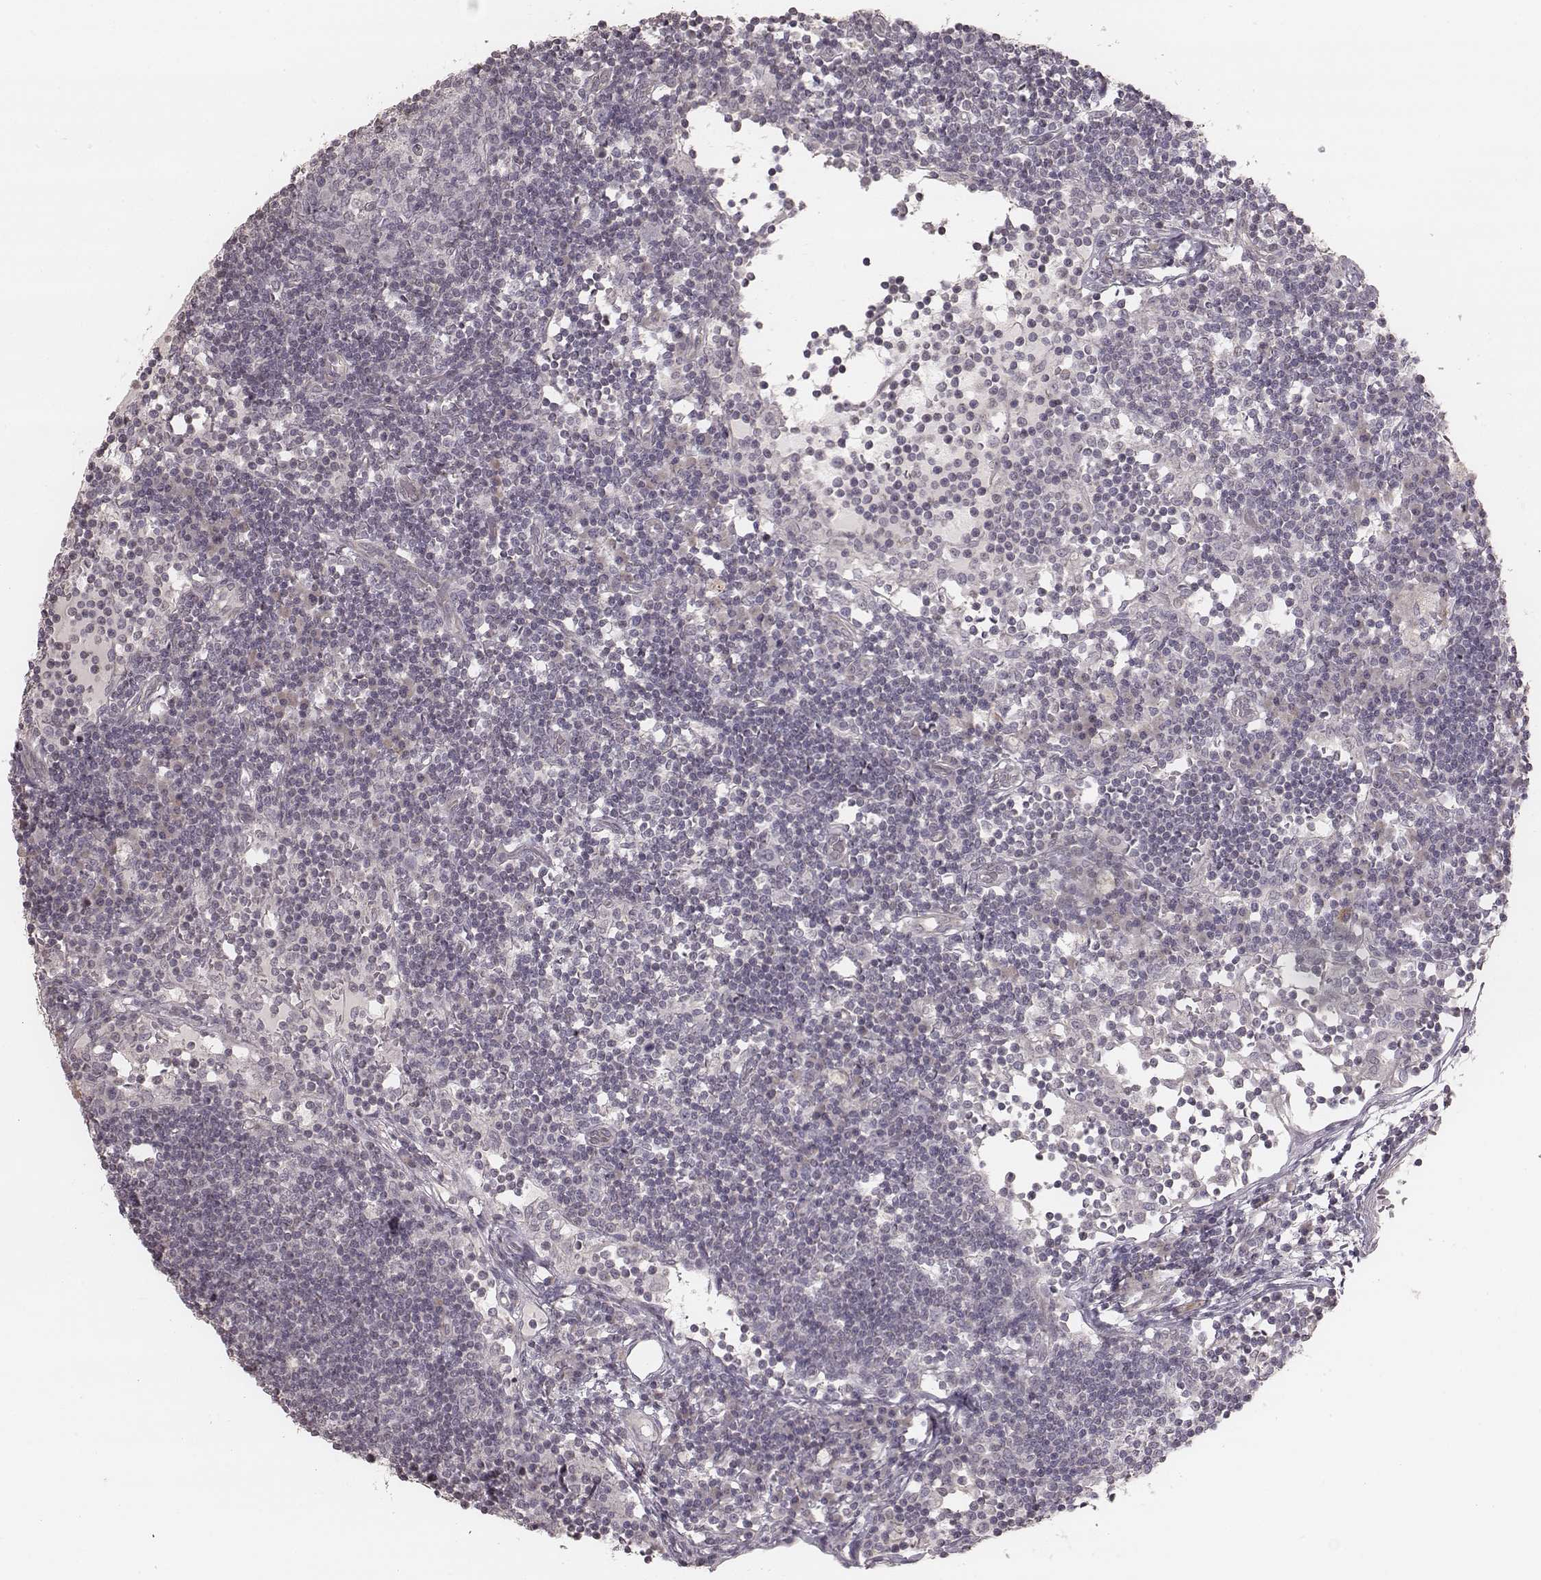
{"staining": {"intensity": "negative", "quantity": "none", "location": "none"}, "tissue": "lymph node", "cell_type": "Germinal center cells", "image_type": "normal", "snomed": [{"axis": "morphology", "description": "Normal tissue, NOS"}, {"axis": "topography", "description": "Lymph node"}], "caption": "The image reveals no staining of germinal center cells in unremarkable lymph node.", "gene": "SLC7A4", "patient": {"sex": "female", "age": 72}}